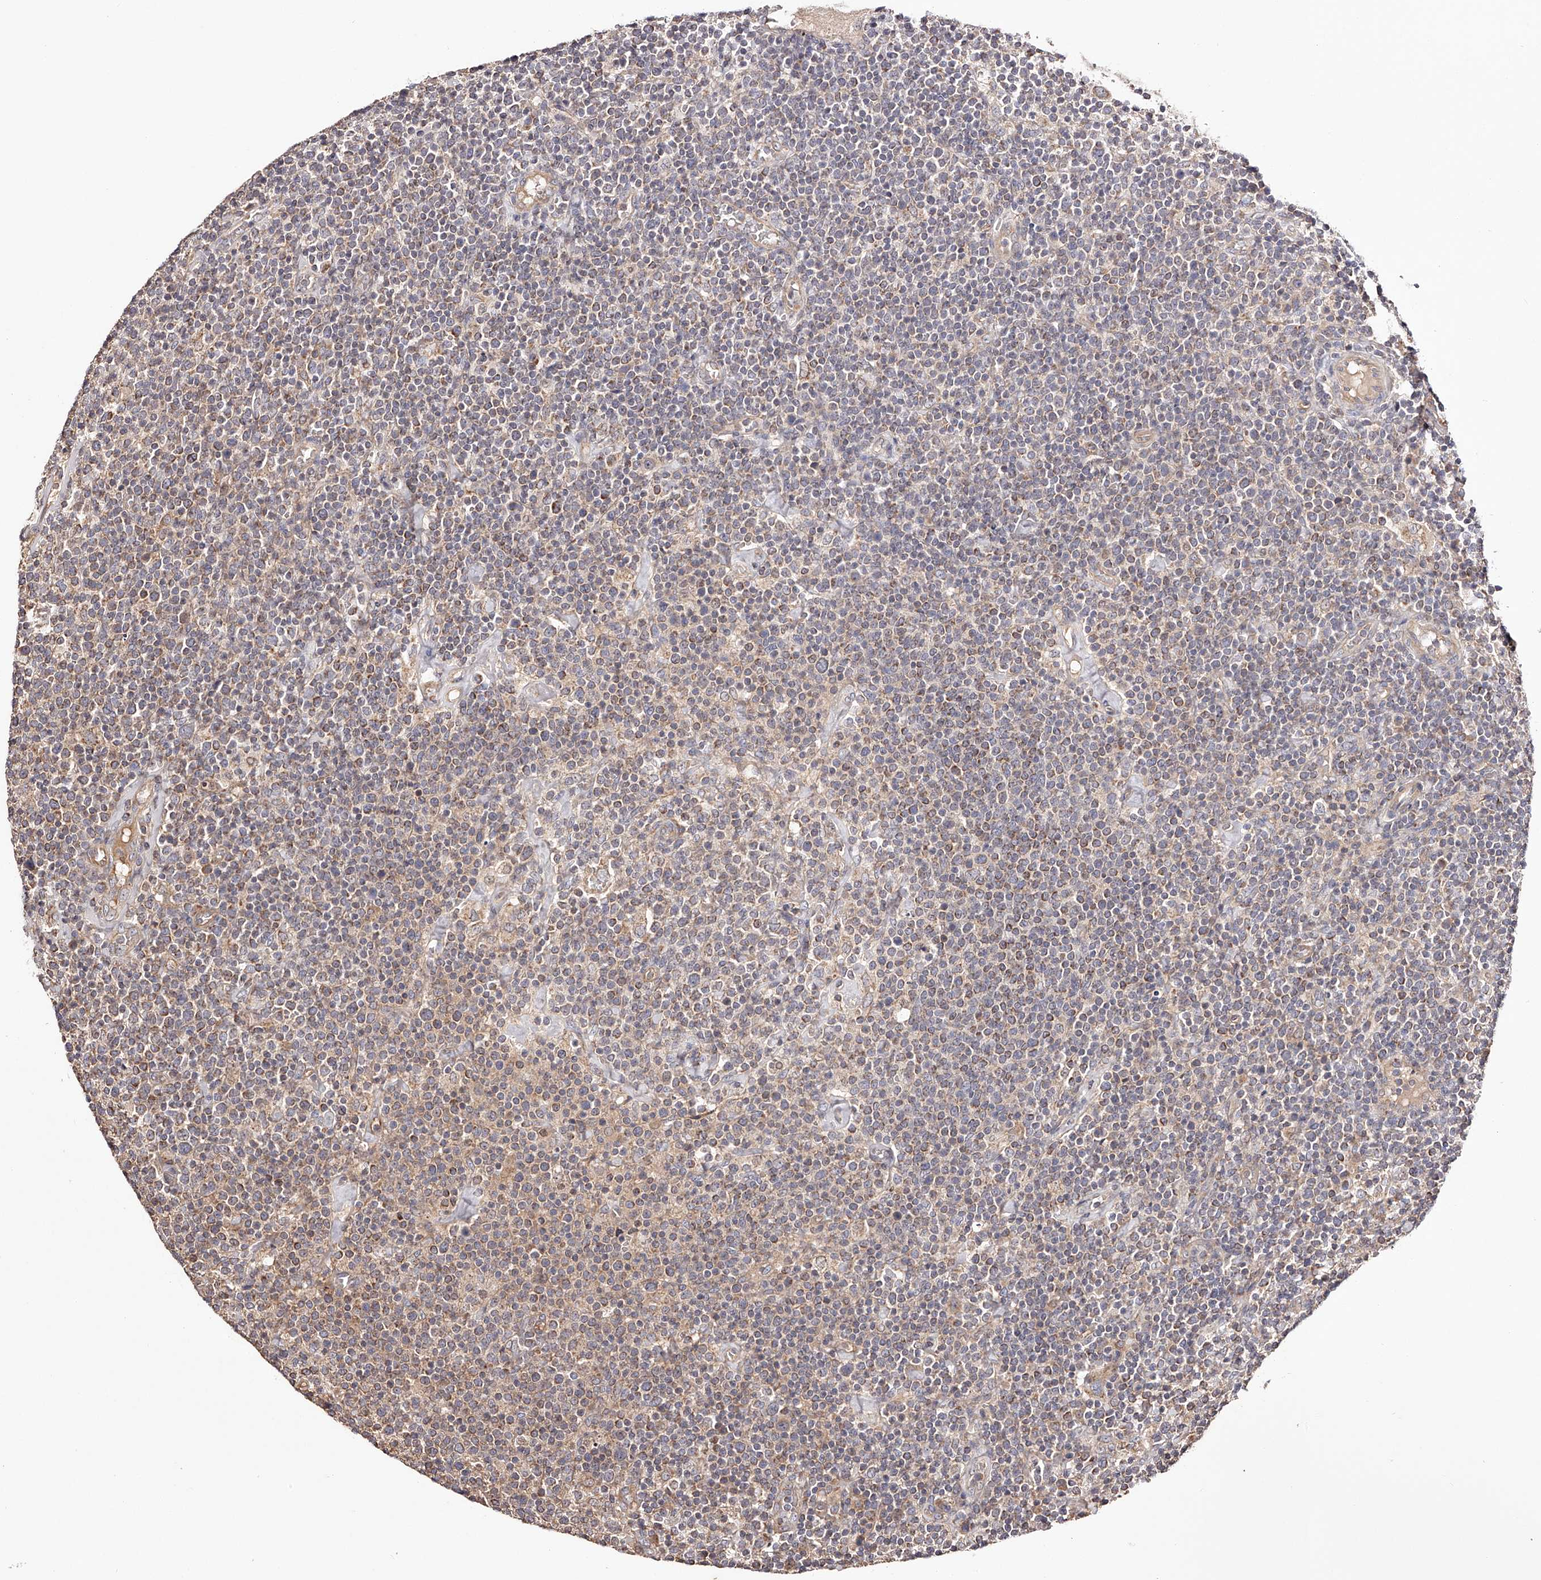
{"staining": {"intensity": "moderate", "quantity": "25%-75%", "location": "cytoplasmic/membranous"}, "tissue": "lymphoma", "cell_type": "Tumor cells", "image_type": "cancer", "snomed": [{"axis": "morphology", "description": "Malignant lymphoma, non-Hodgkin's type, High grade"}, {"axis": "topography", "description": "Lymph node"}], "caption": "Immunohistochemistry (IHC) histopathology image of neoplastic tissue: malignant lymphoma, non-Hodgkin's type (high-grade) stained using immunohistochemistry (IHC) shows medium levels of moderate protein expression localized specifically in the cytoplasmic/membranous of tumor cells, appearing as a cytoplasmic/membranous brown color.", "gene": "USP21", "patient": {"sex": "male", "age": 61}}